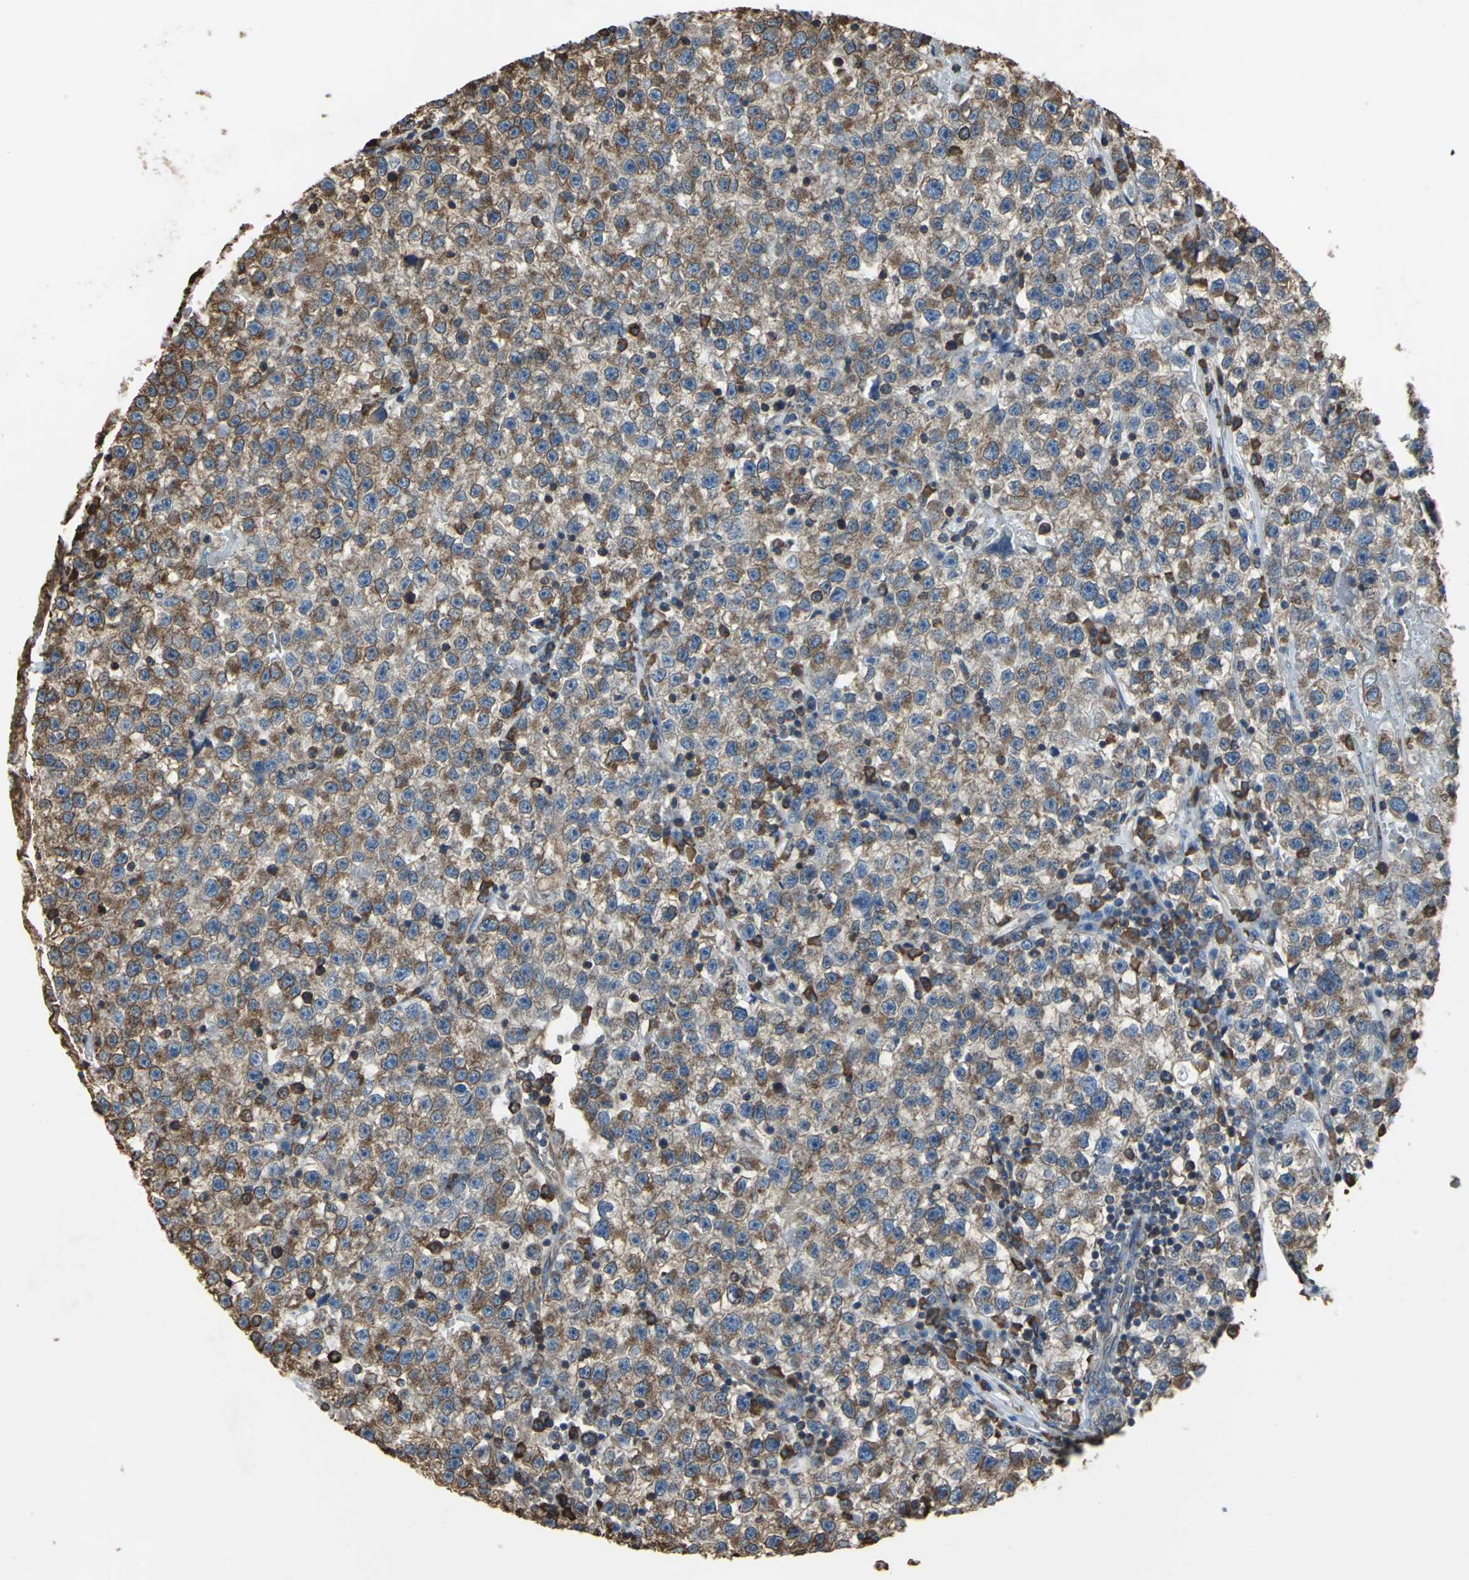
{"staining": {"intensity": "strong", "quantity": ">75%", "location": "cytoplasmic/membranous"}, "tissue": "testis cancer", "cell_type": "Tumor cells", "image_type": "cancer", "snomed": [{"axis": "morphology", "description": "Seminoma, NOS"}, {"axis": "topography", "description": "Testis"}], "caption": "Protein expression analysis of human seminoma (testis) reveals strong cytoplasmic/membranous expression in approximately >75% of tumor cells.", "gene": "GPANK1", "patient": {"sex": "male", "age": 22}}